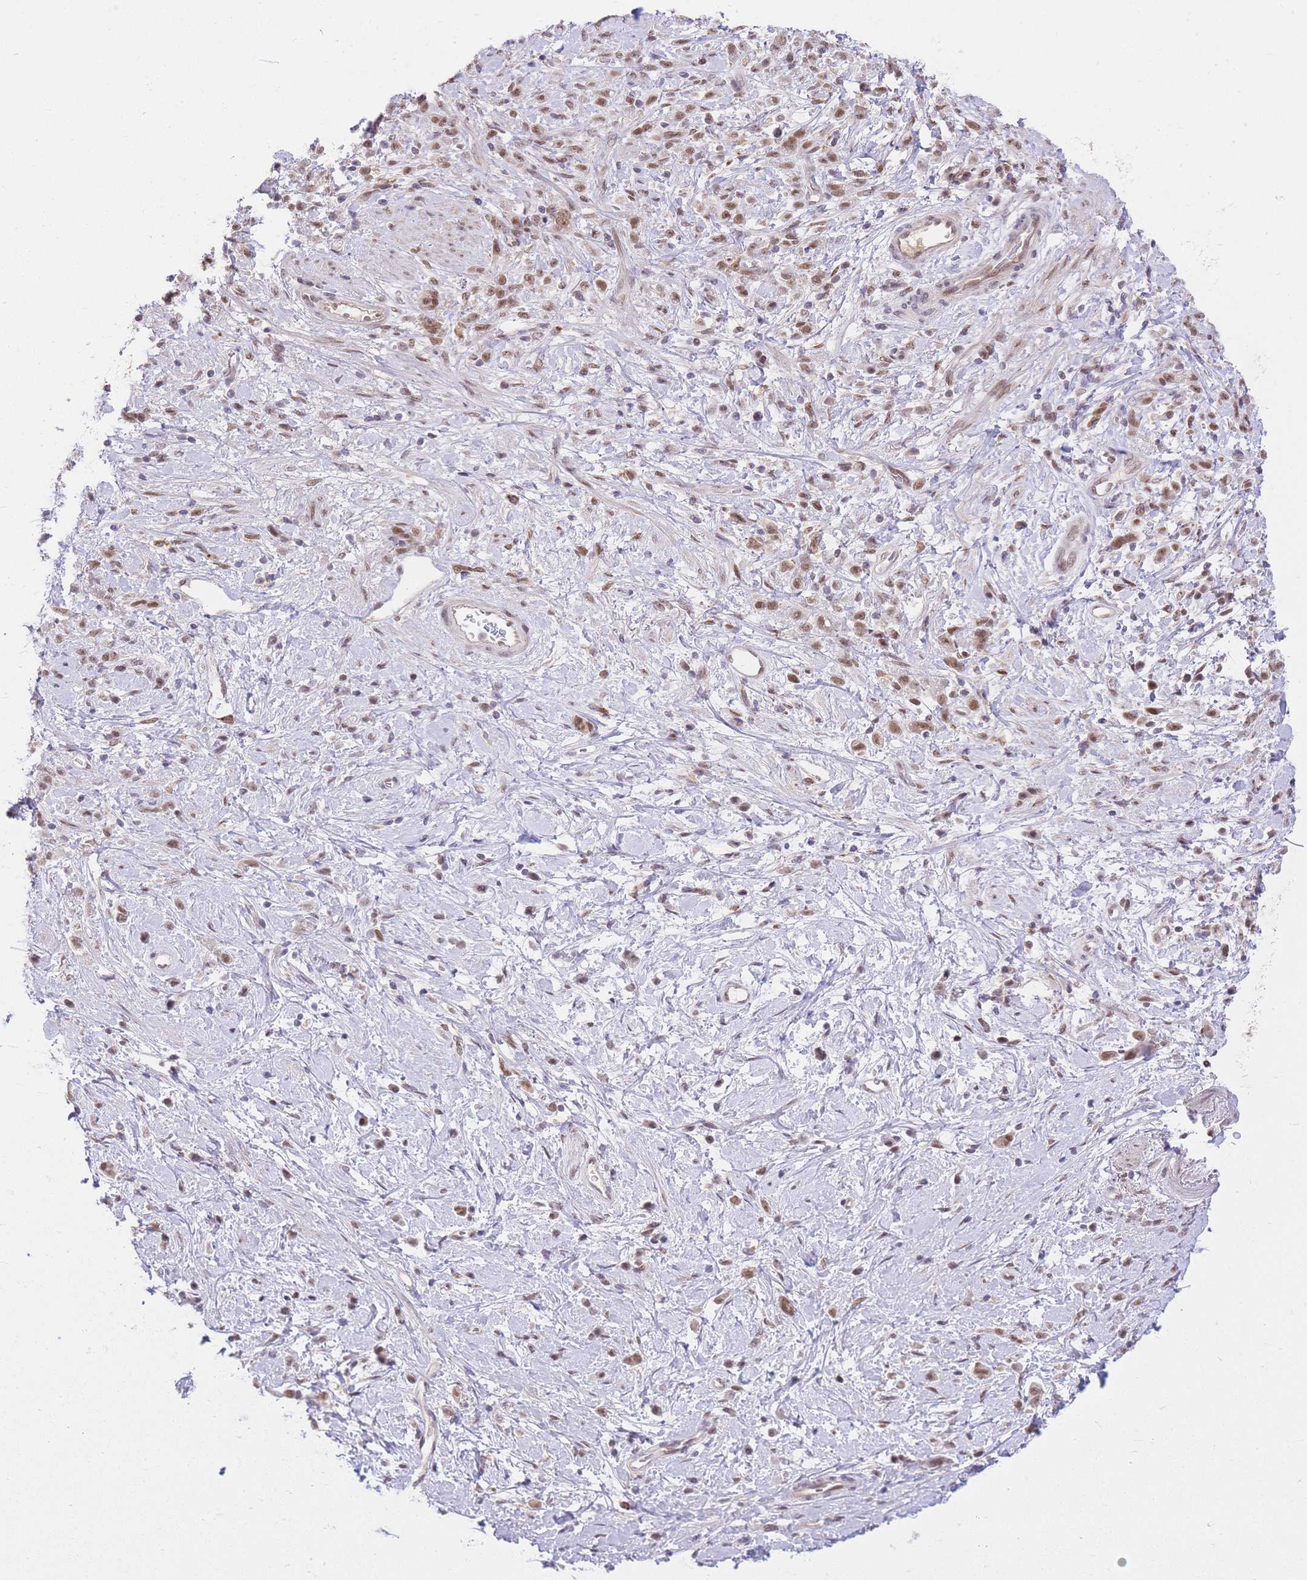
{"staining": {"intensity": "moderate", "quantity": ">75%", "location": "nuclear"}, "tissue": "stomach cancer", "cell_type": "Tumor cells", "image_type": "cancer", "snomed": [{"axis": "morphology", "description": "Adenocarcinoma, NOS"}, {"axis": "topography", "description": "Stomach"}], "caption": "An IHC micrograph of tumor tissue is shown. Protein staining in brown highlights moderate nuclear positivity in stomach cancer within tumor cells. (IHC, brightfield microscopy, high magnification).", "gene": "UBXN7", "patient": {"sex": "female", "age": 60}}